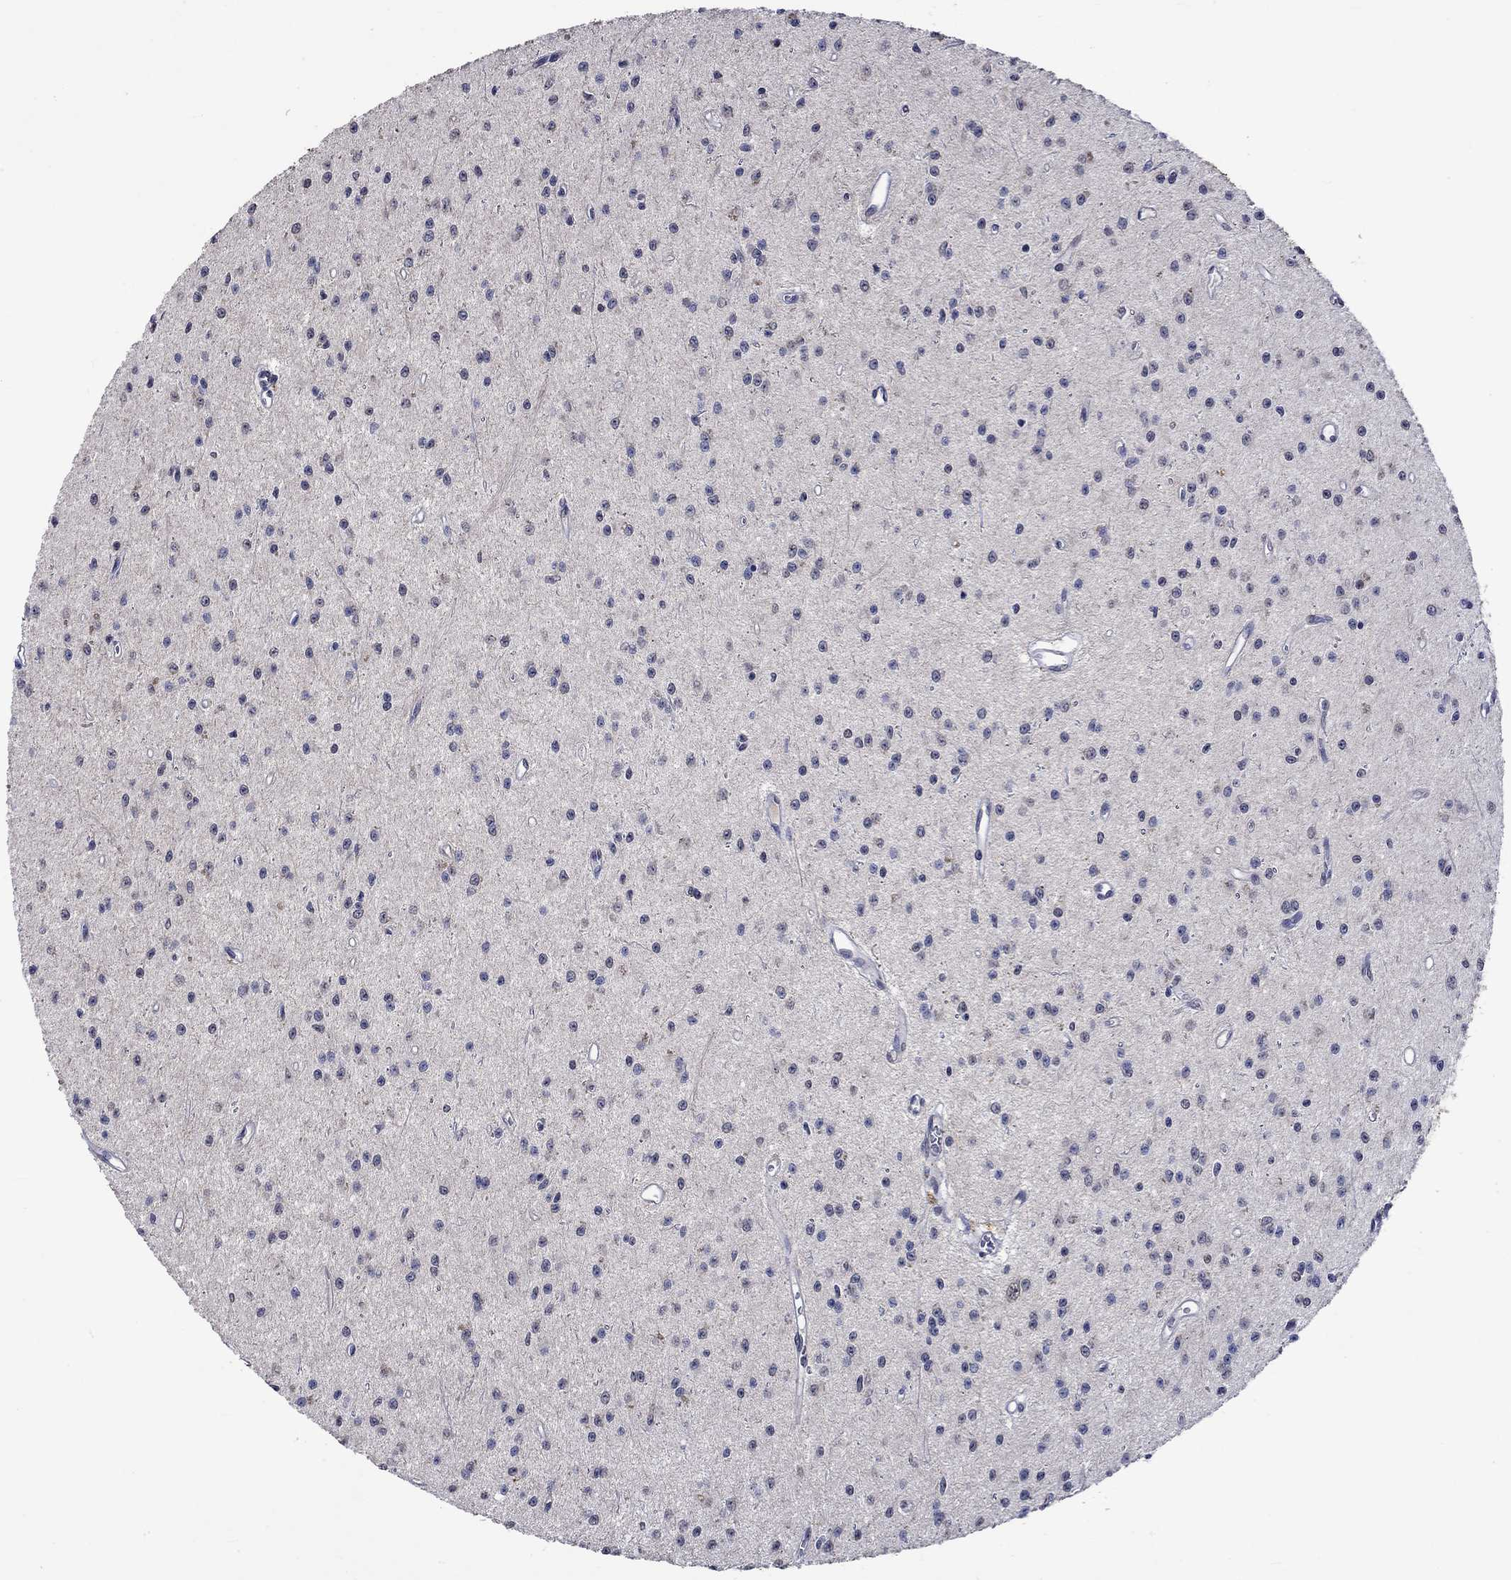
{"staining": {"intensity": "negative", "quantity": "none", "location": "none"}, "tissue": "glioma", "cell_type": "Tumor cells", "image_type": "cancer", "snomed": [{"axis": "morphology", "description": "Glioma, malignant, Low grade"}, {"axis": "topography", "description": "Brain"}], "caption": "There is no significant positivity in tumor cells of glioma.", "gene": "DDX3Y", "patient": {"sex": "female", "age": 45}}